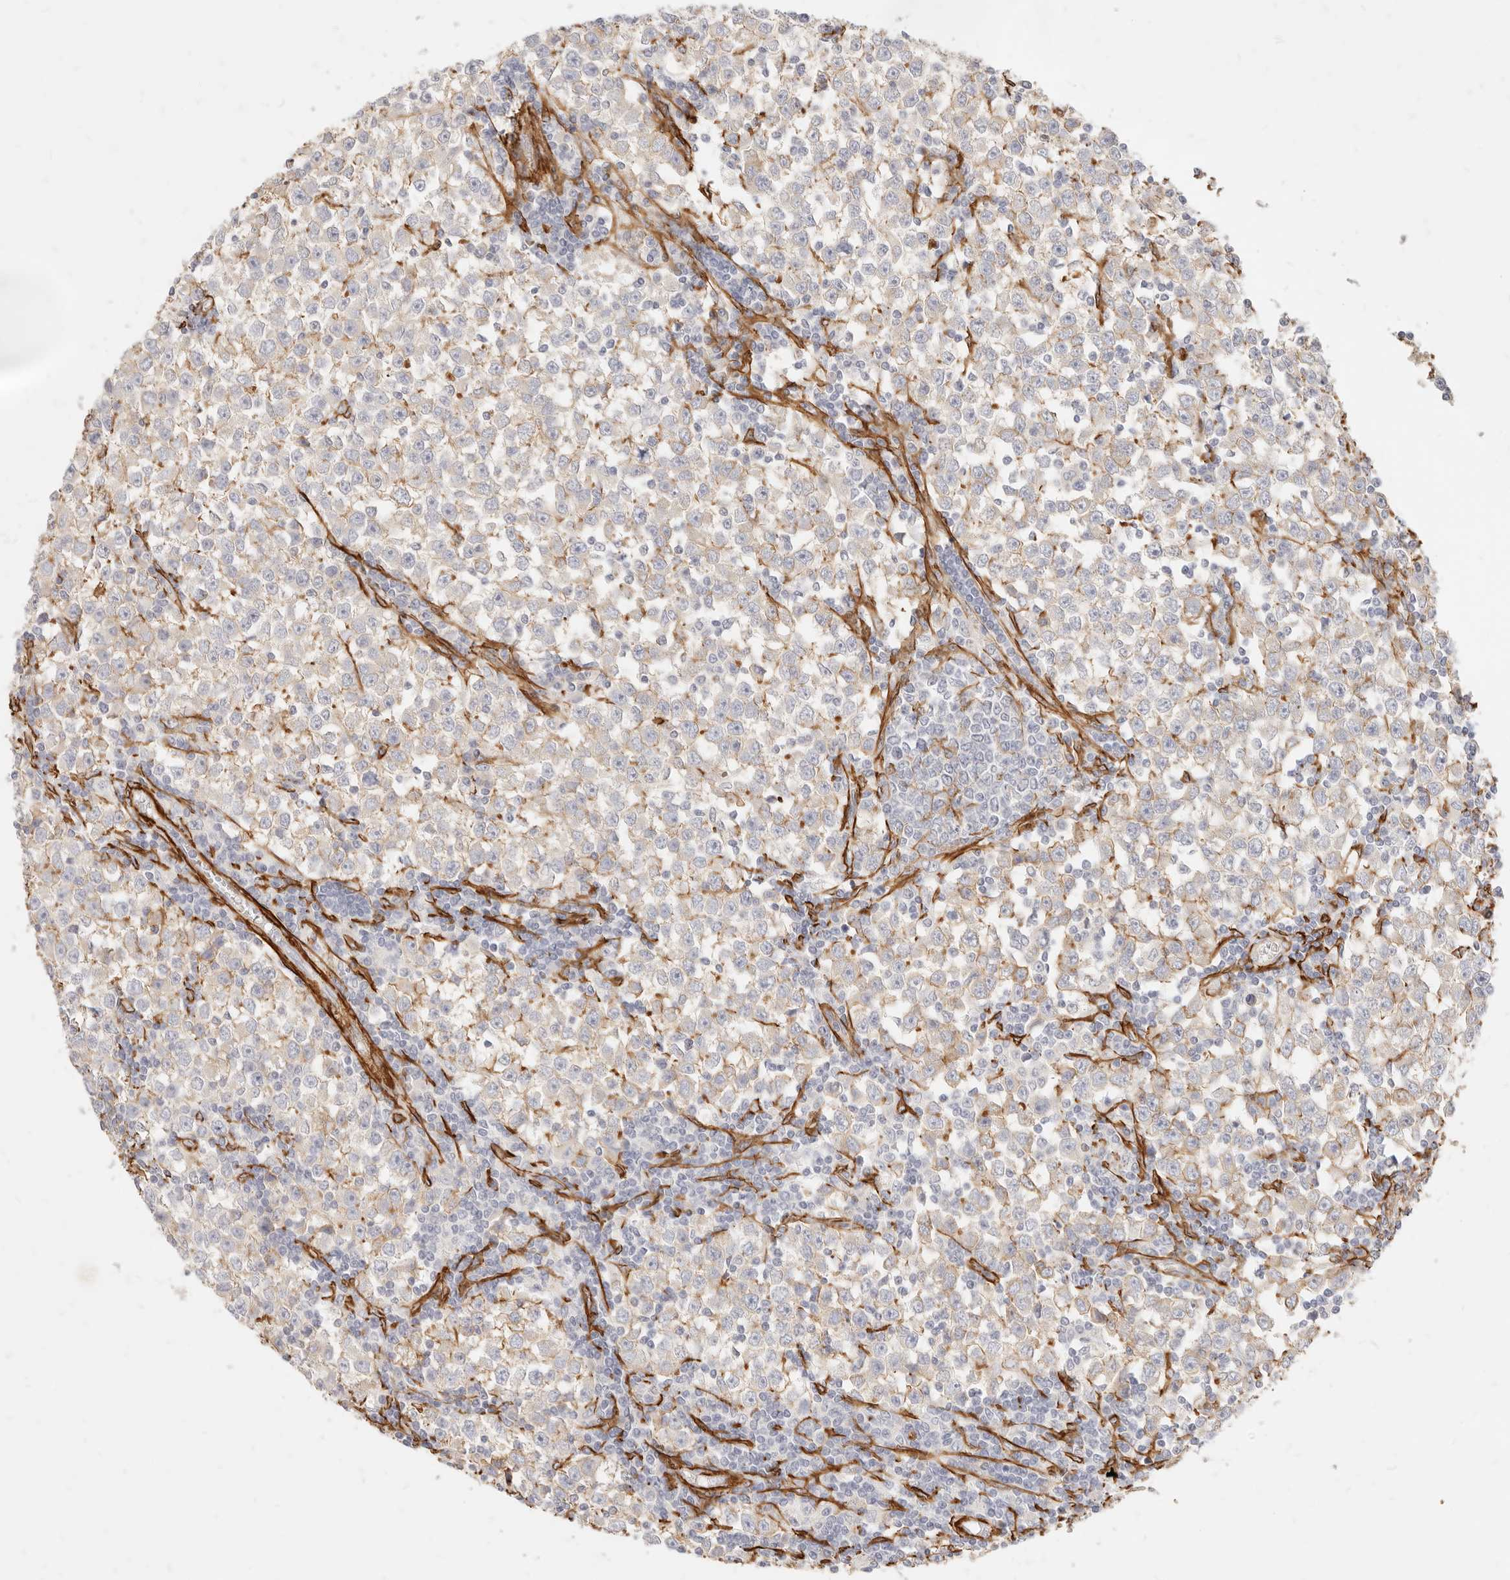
{"staining": {"intensity": "weak", "quantity": "25%-75%", "location": "cytoplasmic/membranous"}, "tissue": "testis cancer", "cell_type": "Tumor cells", "image_type": "cancer", "snomed": [{"axis": "morphology", "description": "Seminoma, NOS"}, {"axis": "topography", "description": "Testis"}], "caption": "Brown immunohistochemical staining in testis cancer (seminoma) exhibits weak cytoplasmic/membranous positivity in about 25%-75% of tumor cells.", "gene": "TMTC2", "patient": {"sex": "male", "age": 65}}